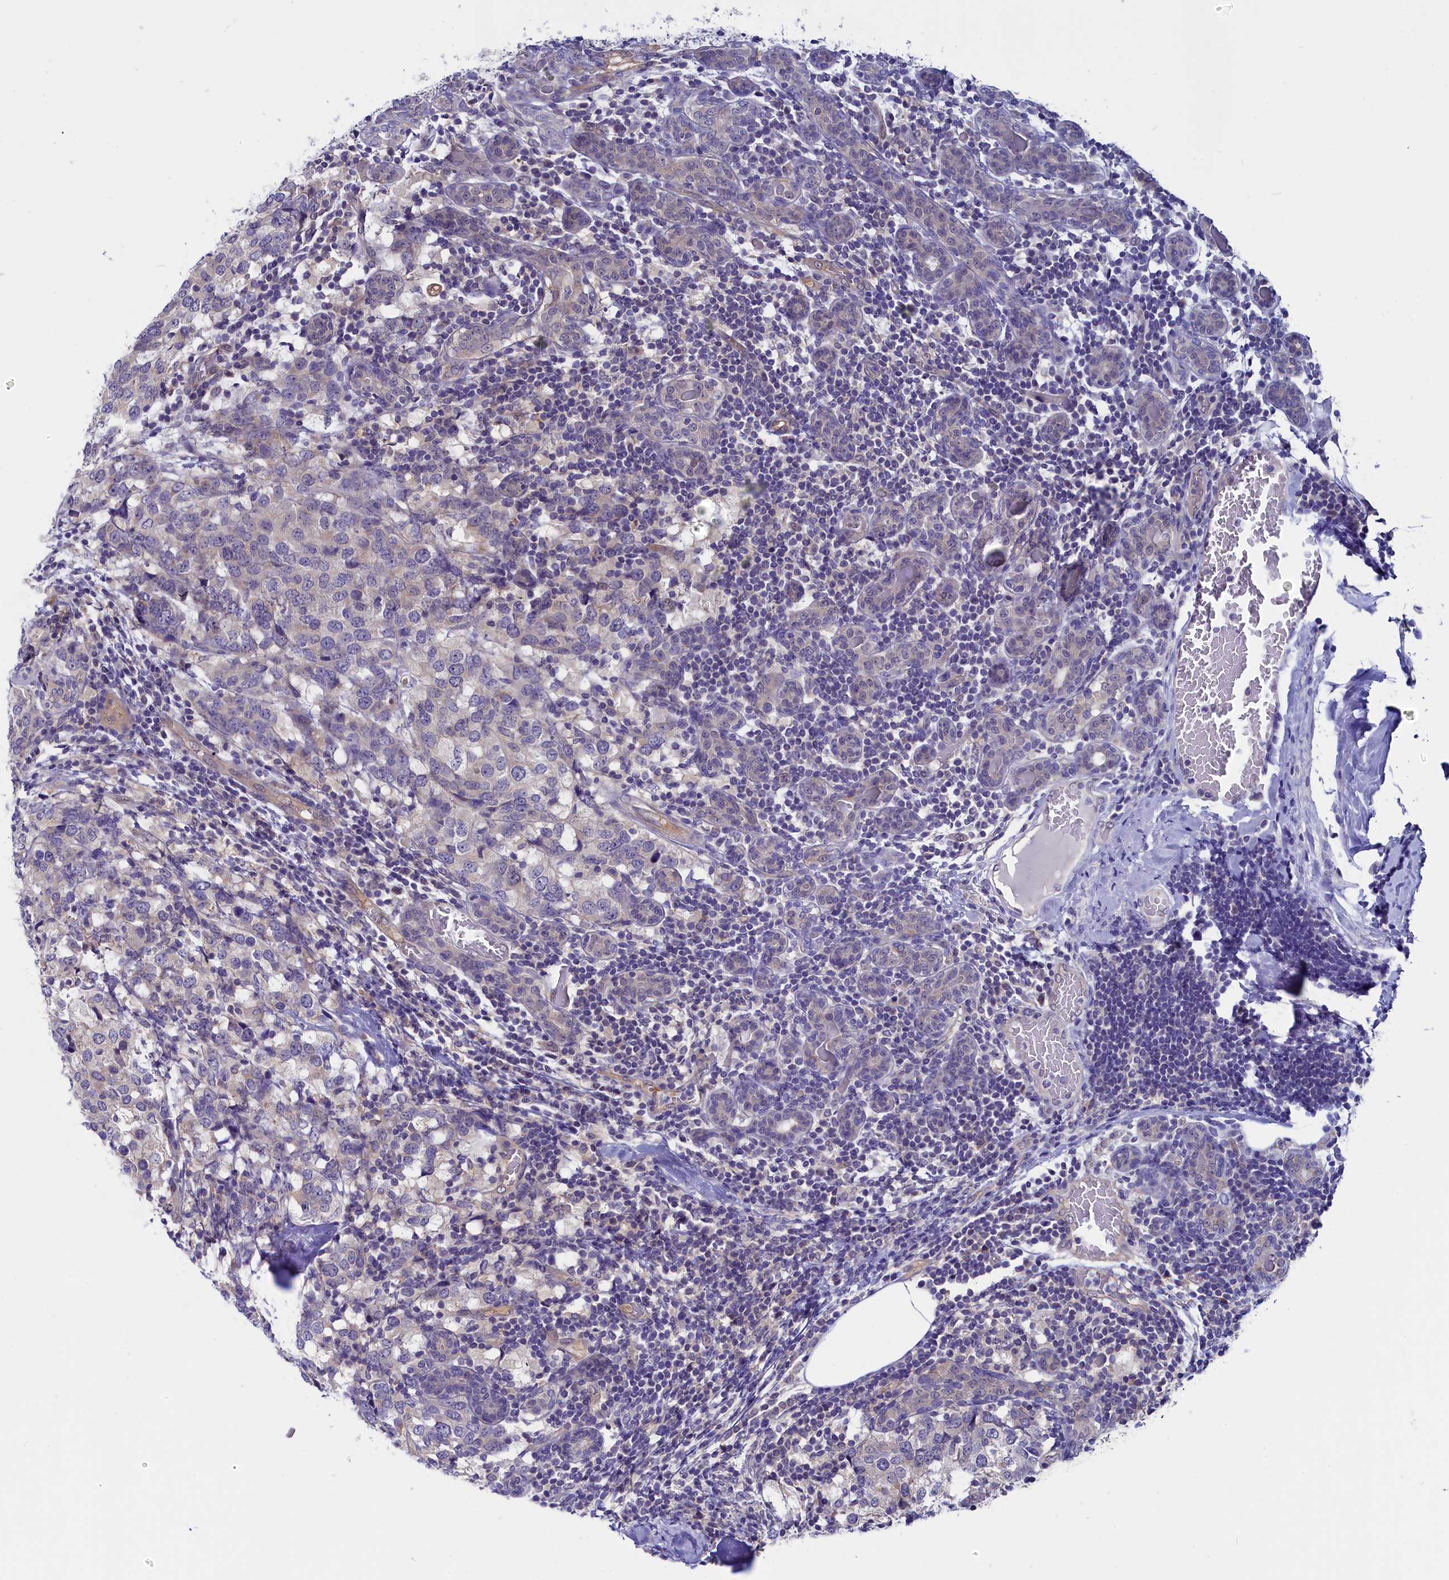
{"staining": {"intensity": "weak", "quantity": "<25%", "location": "cytoplasmic/membranous"}, "tissue": "breast cancer", "cell_type": "Tumor cells", "image_type": "cancer", "snomed": [{"axis": "morphology", "description": "Lobular carcinoma"}, {"axis": "topography", "description": "Breast"}], "caption": "High power microscopy image of an immunohistochemistry (IHC) photomicrograph of breast cancer (lobular carcinoma), revealing no significant staining in tumor cells.", "gene": "CIAPIN1", "patient": {"sex": "female", "age": 59}}